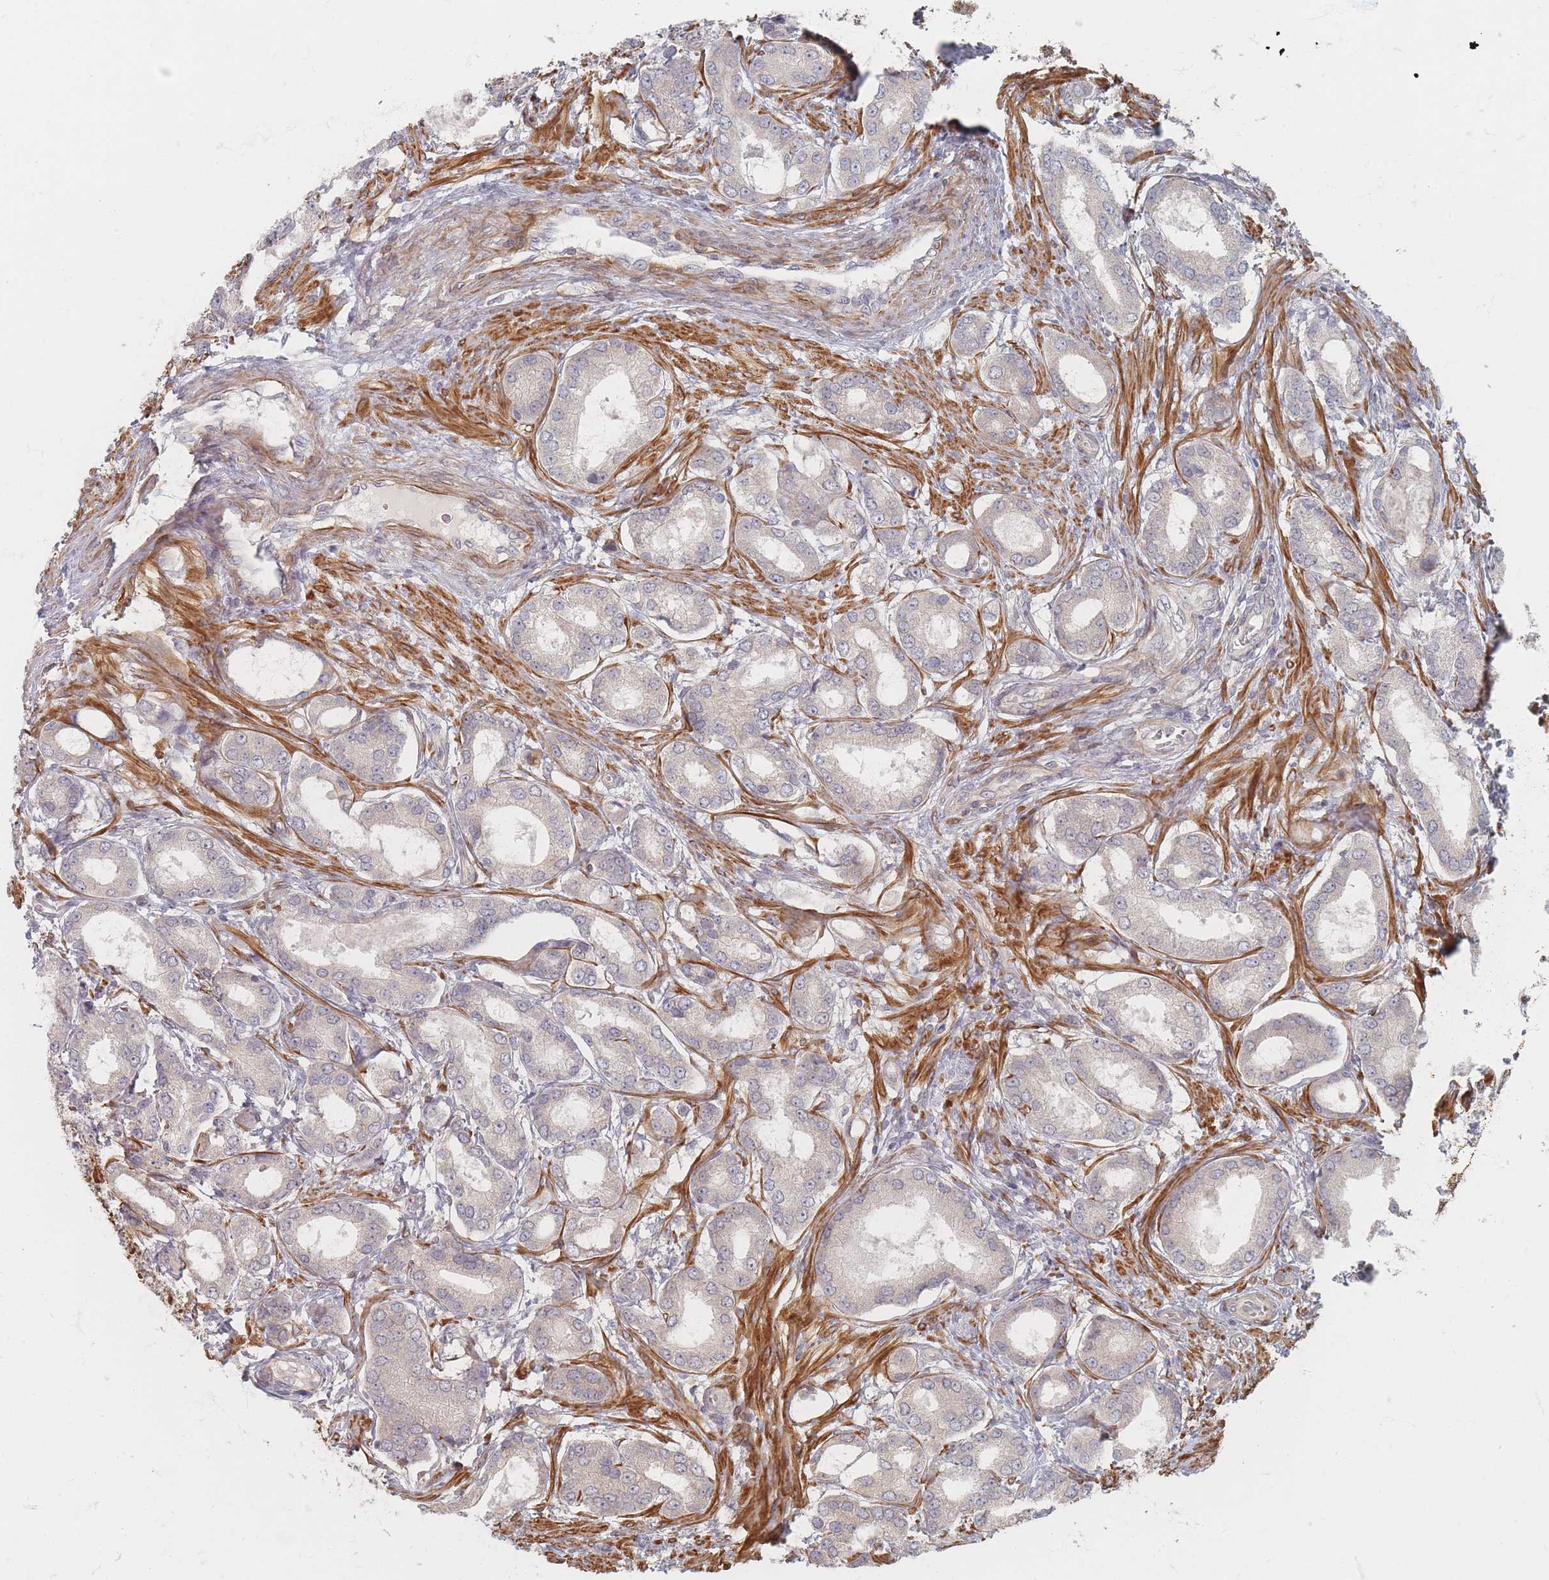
{"staining": {"intensity": "negative", "quantity": "none", "location": "none"}, "tissue": "prostate cancer", "cell_type": "Tumor cells", "image_type": "cancer", "snomed": [{"axis": "morphology", "description": "Adenocarcinoma, High grade"}, {"axis": "topography", "description": "Prostate"}], "caption": "IHC photomicrograph of human prostate adenocarcinoma (high-grade) stained for a protein (brown), which demonstrates no positivity in tumor cells.", "gene": "GLE1", "patient": {"sex": "male", "age": 69}}